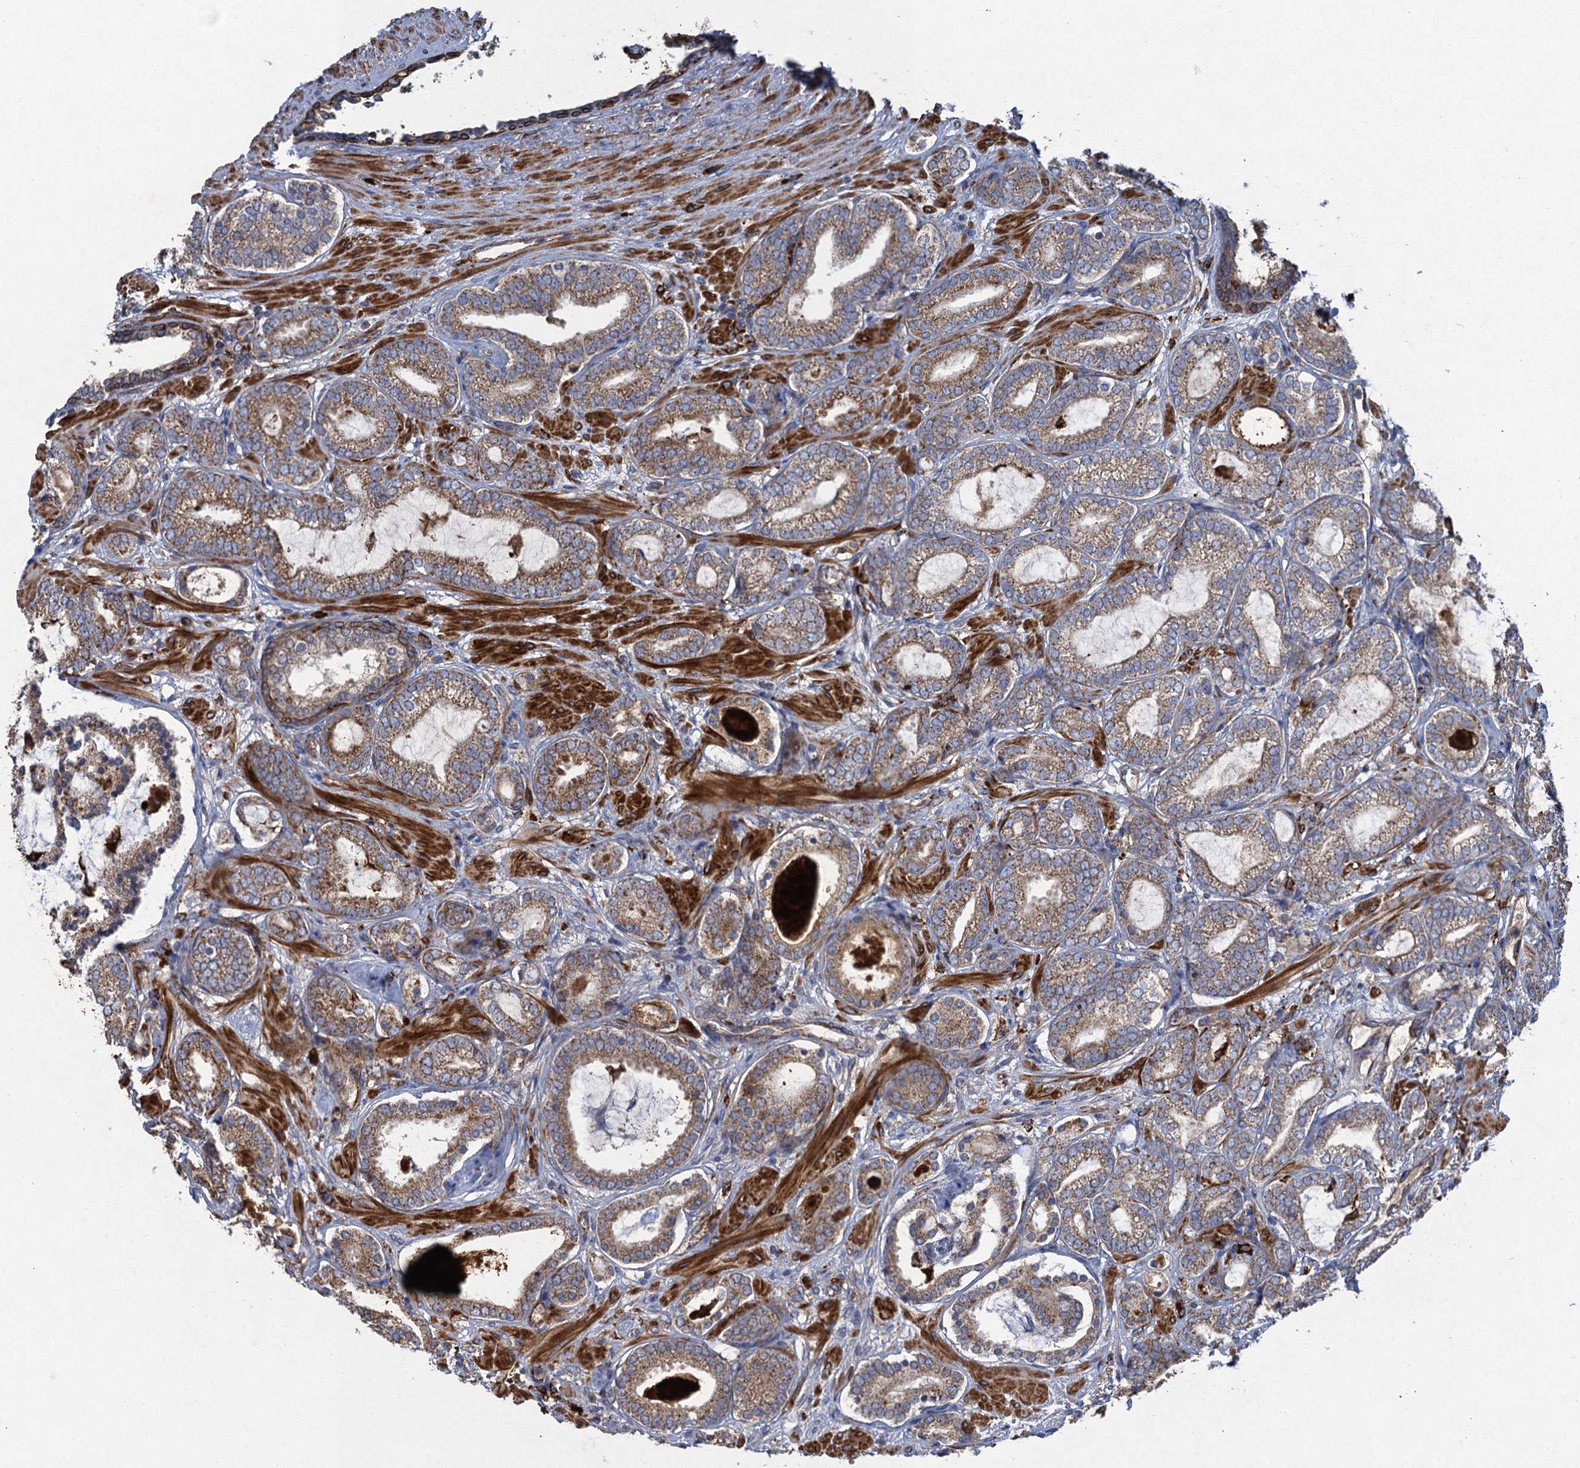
{"staining": {"intensity": "moderate", "quantity": ">75%", "location": "cytoplasmic/membranous"}, "tissue": "prostate cancer", "cell_type": "Tumor cells", "image_type": "cancer", "snomed": [{"axis": "morphology", "description": "Adenocarcinoma, High grade"}, {"axis": "topography", "description": "Prostate"}], "caption": "Protein expression analysis of high-grade adenocarcinoma (prostate) reveals moderate cytoplasmic/membranous staining in approximately >75% of tumor cells.", "gene": "TXNDC11", "patient": {"sex": "male", "age": 60}}